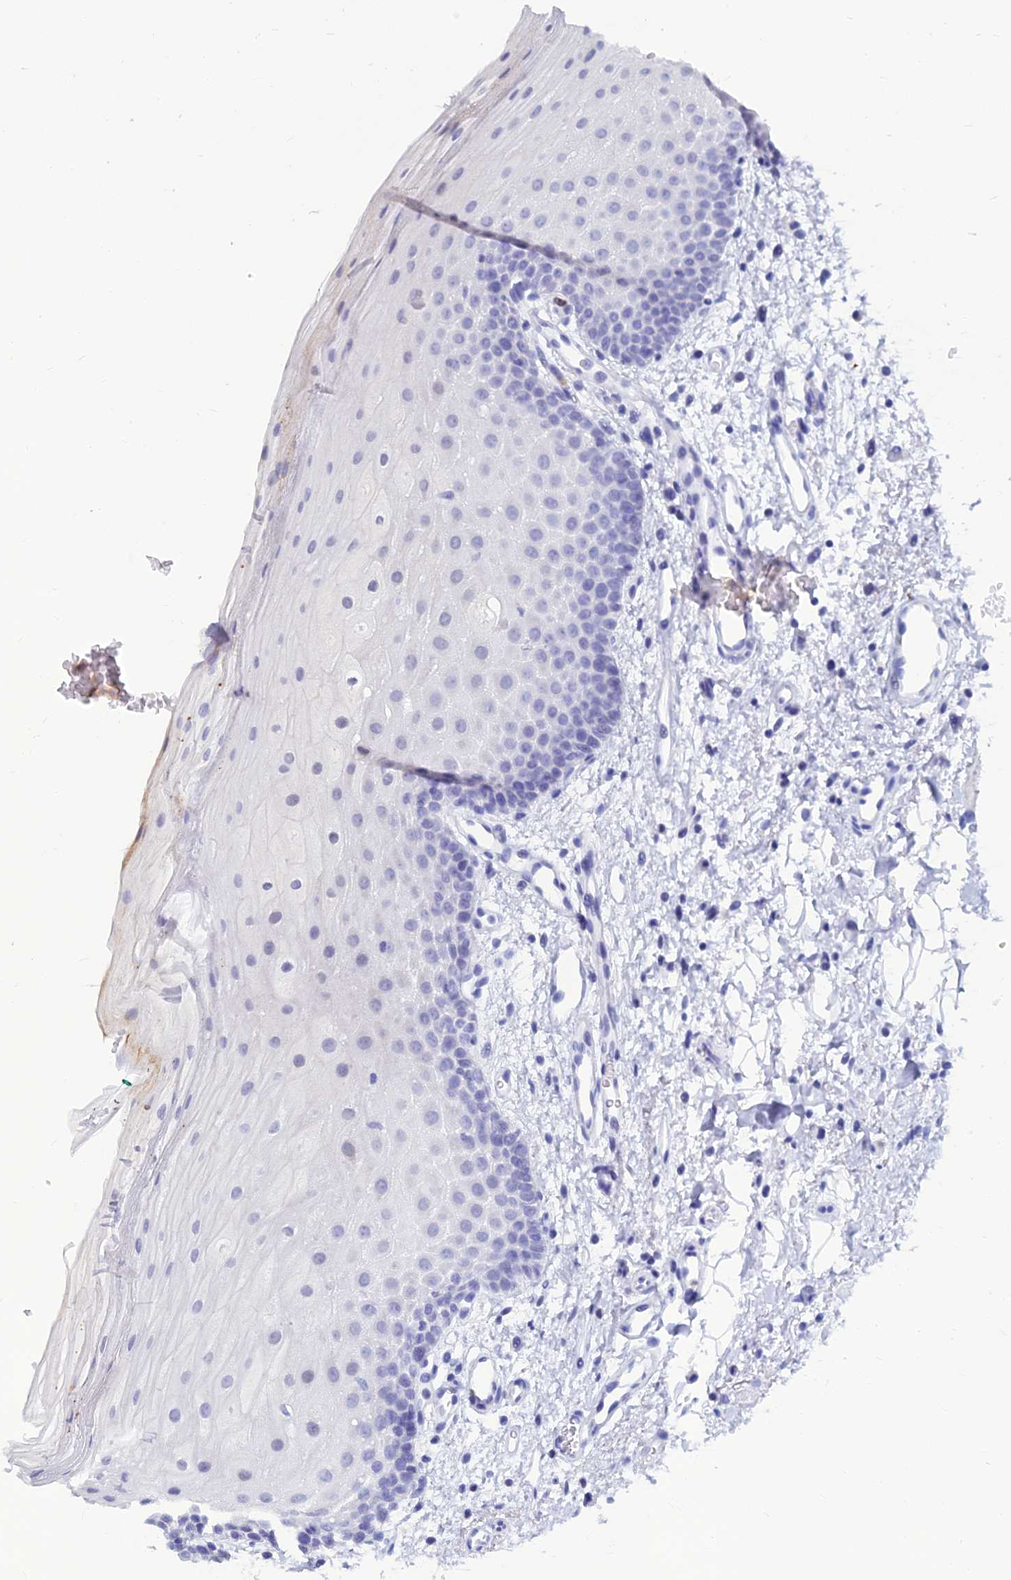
{"staining": {"intensity": "negative", "quantity": "none", "location": "none"}, "tissue": "oral mucosa", "cell_type": "Squamous epithelial cells", "image_type": "normal", "snomed": [{"axis": "morphology", "description": "Normal tissue, NOS"}, {"axis": "topography", "description": "Oral tissue"}], "caption": "Immunohistochemistry (IHC) of benign oral mucosa shows no expression in squamous epithelial cells. Brightfield microscopy of immunohistochemistry stained with DAB (brown) and hematoxylin (blue), captured at high magnification.", "gene": "GOLGA6A", "patient": {"sex": "male", "age": 68}}